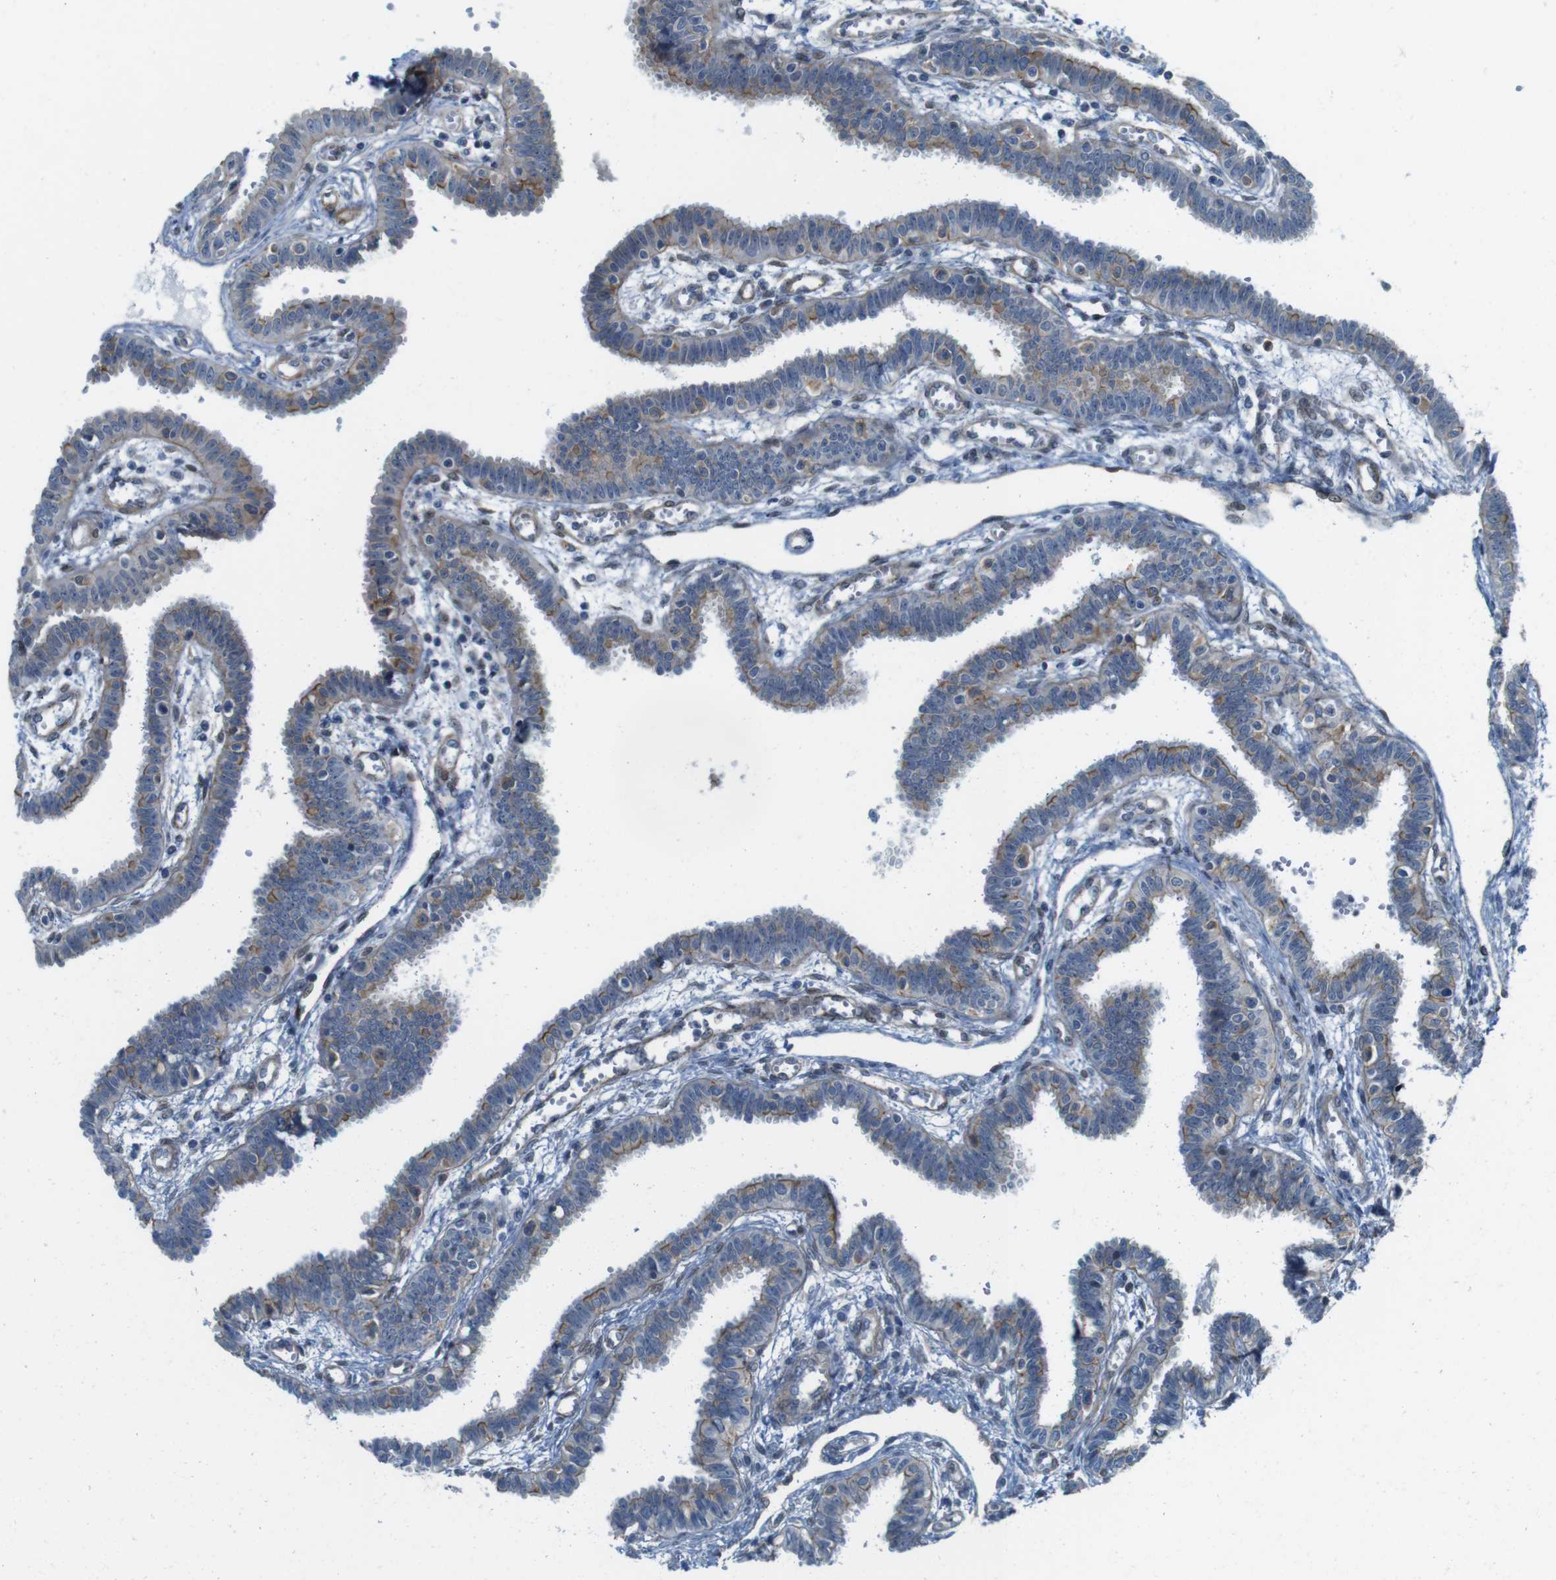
{"staining": {"intensity": "weak", "quantity": ">75%", "location": "cytoplasmic/membranous"}, "tissue": "fallopian tube", "cell_type": "Glandular cells", "image_type": "normal", "snomed": [{"axis": "morphology", "description": "Normal tissue, NOS"}, {"axis": "topography", "description": "Fallopian tube"}], "caption": "Immunohistochemical staining of normal human fallopian tube exhibits weak cytoplasmic/membranous protein staining in approximately >75% of glandular cells. The staining was performed using DAB (3,3'-diaminobenzidine), with brown indicating positive protein expression. Nuclei are stained blue with hematoxylin.", "gene": "SKI", "patient": {"sex": "female", "age": 32}}